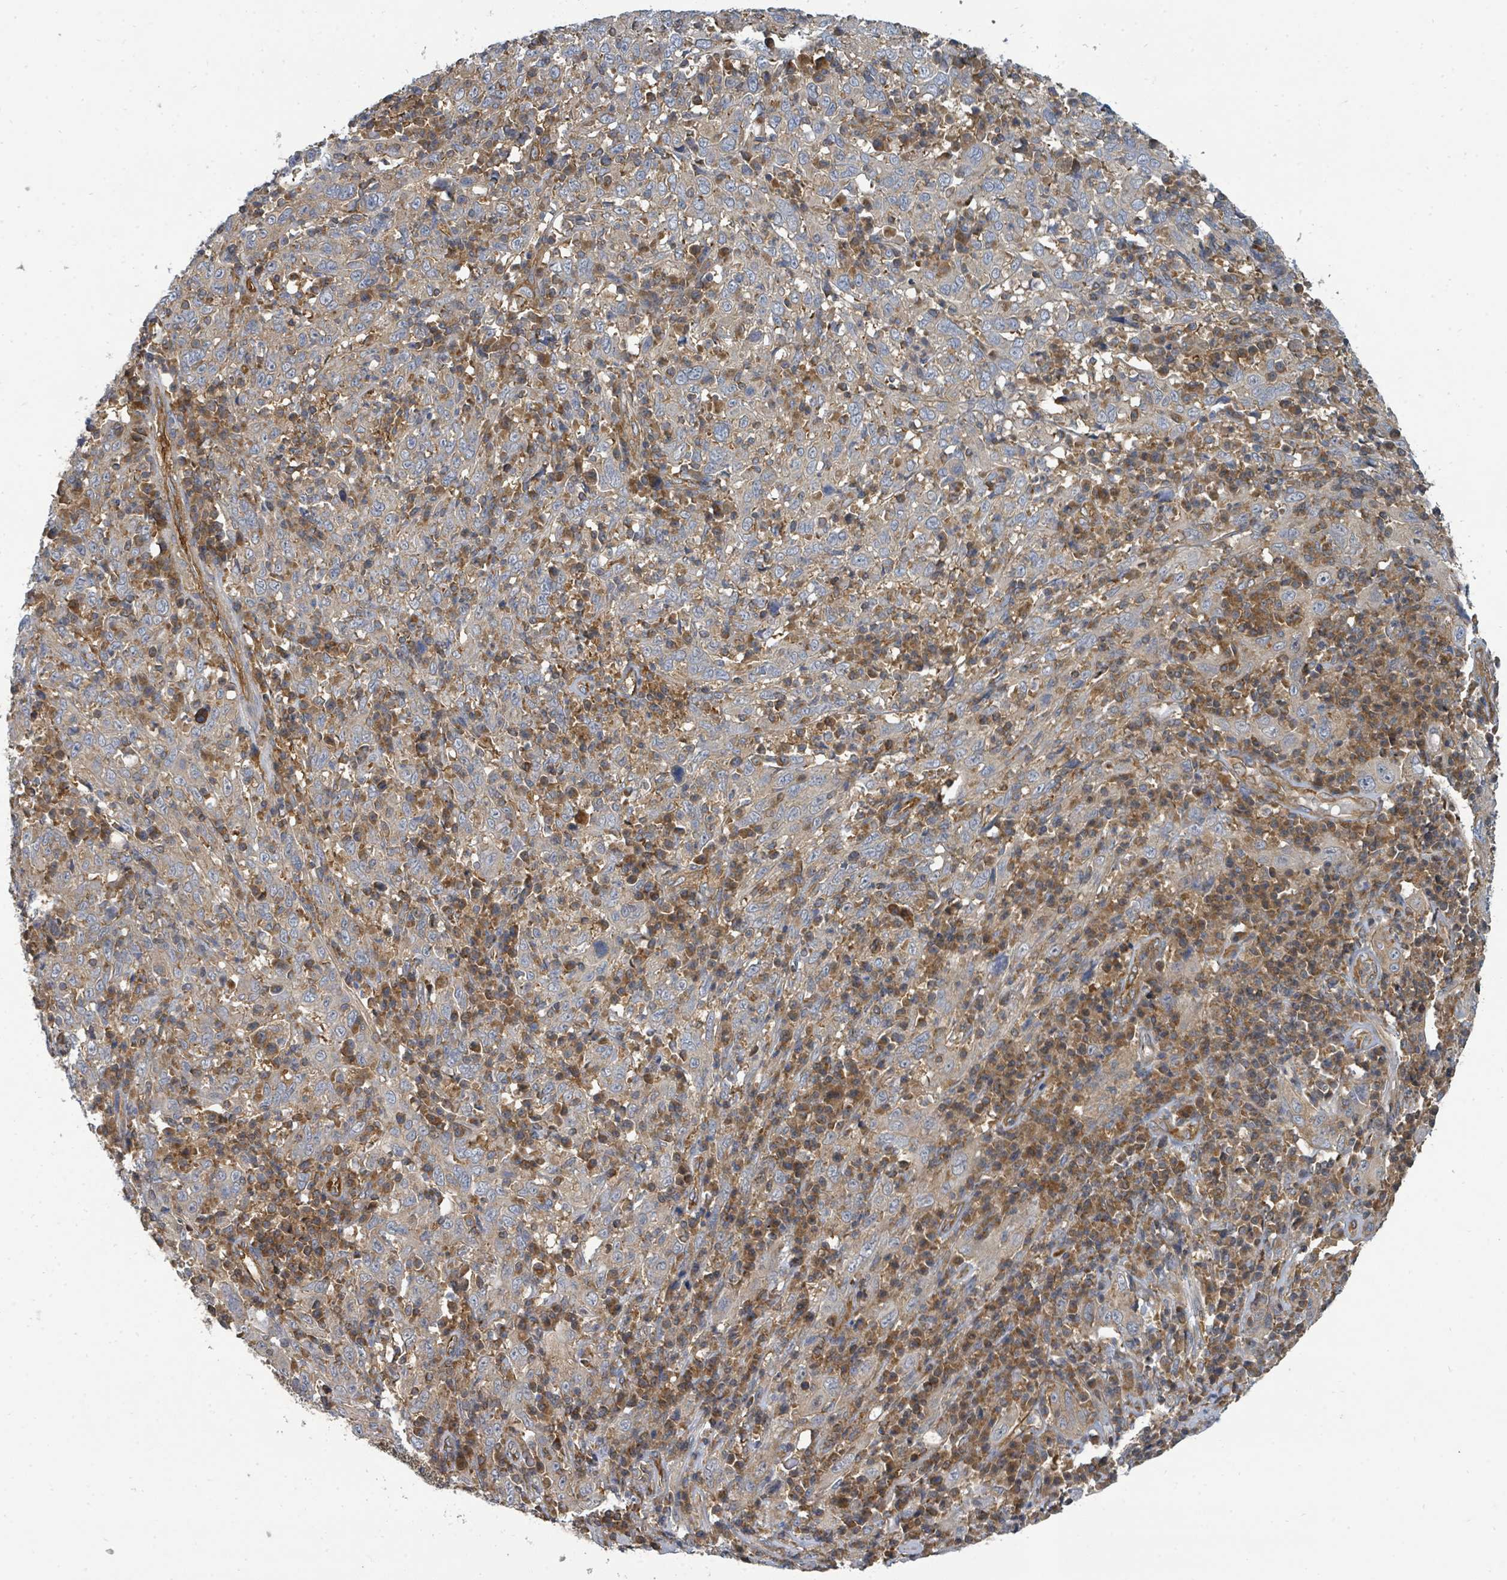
{"staining": {"intensity": "weak", "quantity": "25%-75%", "location": "cytoplasmic/membranous"}, "tissue": "cervical cancer", "cell_type": "Tumor cells", "image_type": "cancer", "snomed": [{"axis": "morphology", "description": "Squamous cell carcinoma, NOS"}, {"axis": "topography", "description": "Cervix"}], "caption": "A micrograph of human cervical cancer (squamous cell carcinoma) stained for a protein reveals weak cytoplasmic/membranous brown staining in tumor cells. (DAB (3,3'-diaminobenzidine) IHC, brown staining for protein, blue staining for nuclei).", "gene": "BOLA2B", "patient": {"sex": "female", "age": 46}}